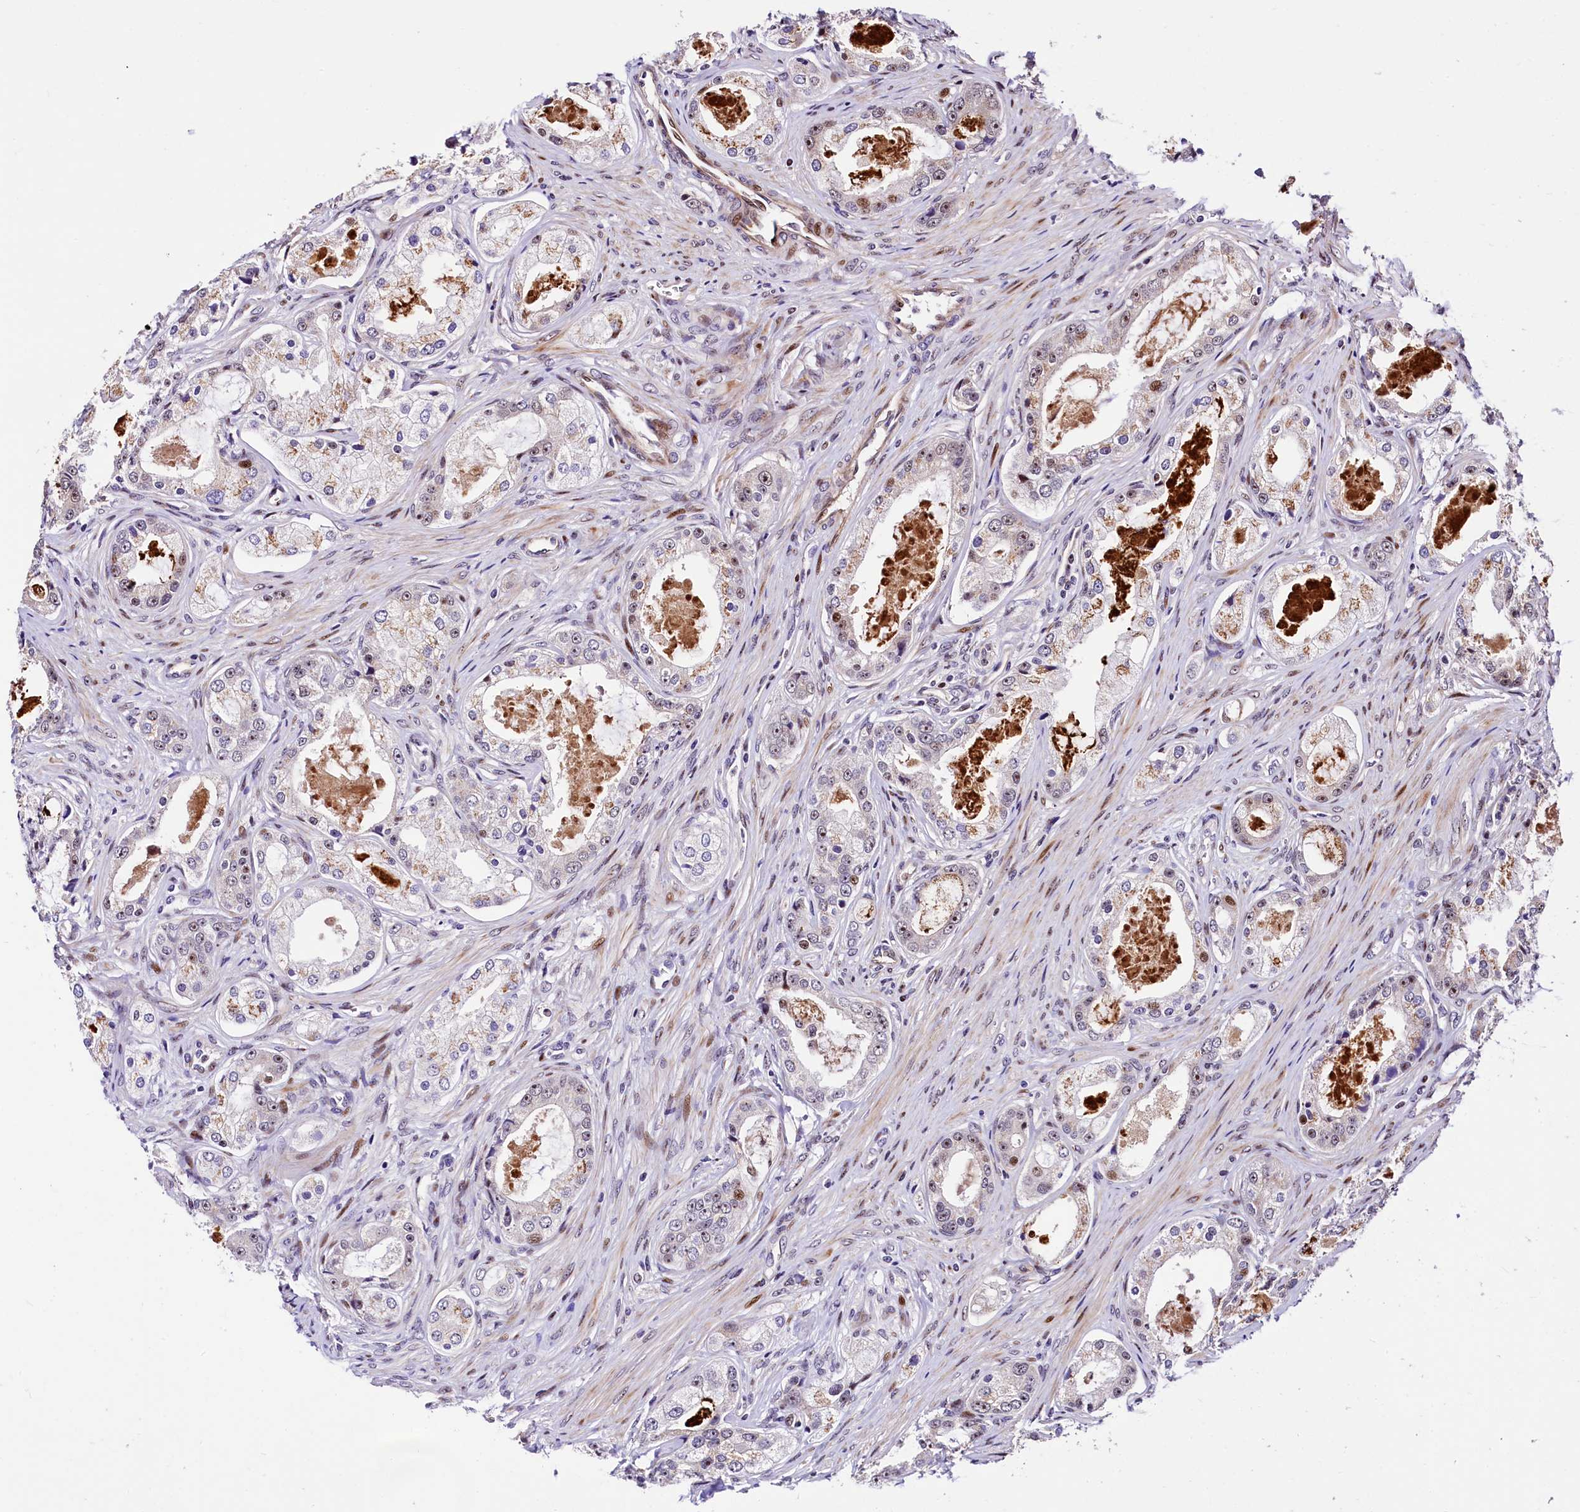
{"staining": {"intensity": "moderate", "quantity": "<25%", "location": "cytoplasmic/membranous,nuclear"}, "tissue": "prostate cancer", "cell_type": "Tumor cells", "image_type": "cancer", "snomed": [{"axis": "morphology", "description": "Adenocarcinoma, Low grade"}, {"axis": "topography", "description": "Prostate"}], "caption": "A brown stain labels moderate cytoplasmic/membranous and nuclear positivity of a protein in prostate cancer tumor cells.", "gene": "TRMT112", "patient": {"sex": "male", "age": 68}}